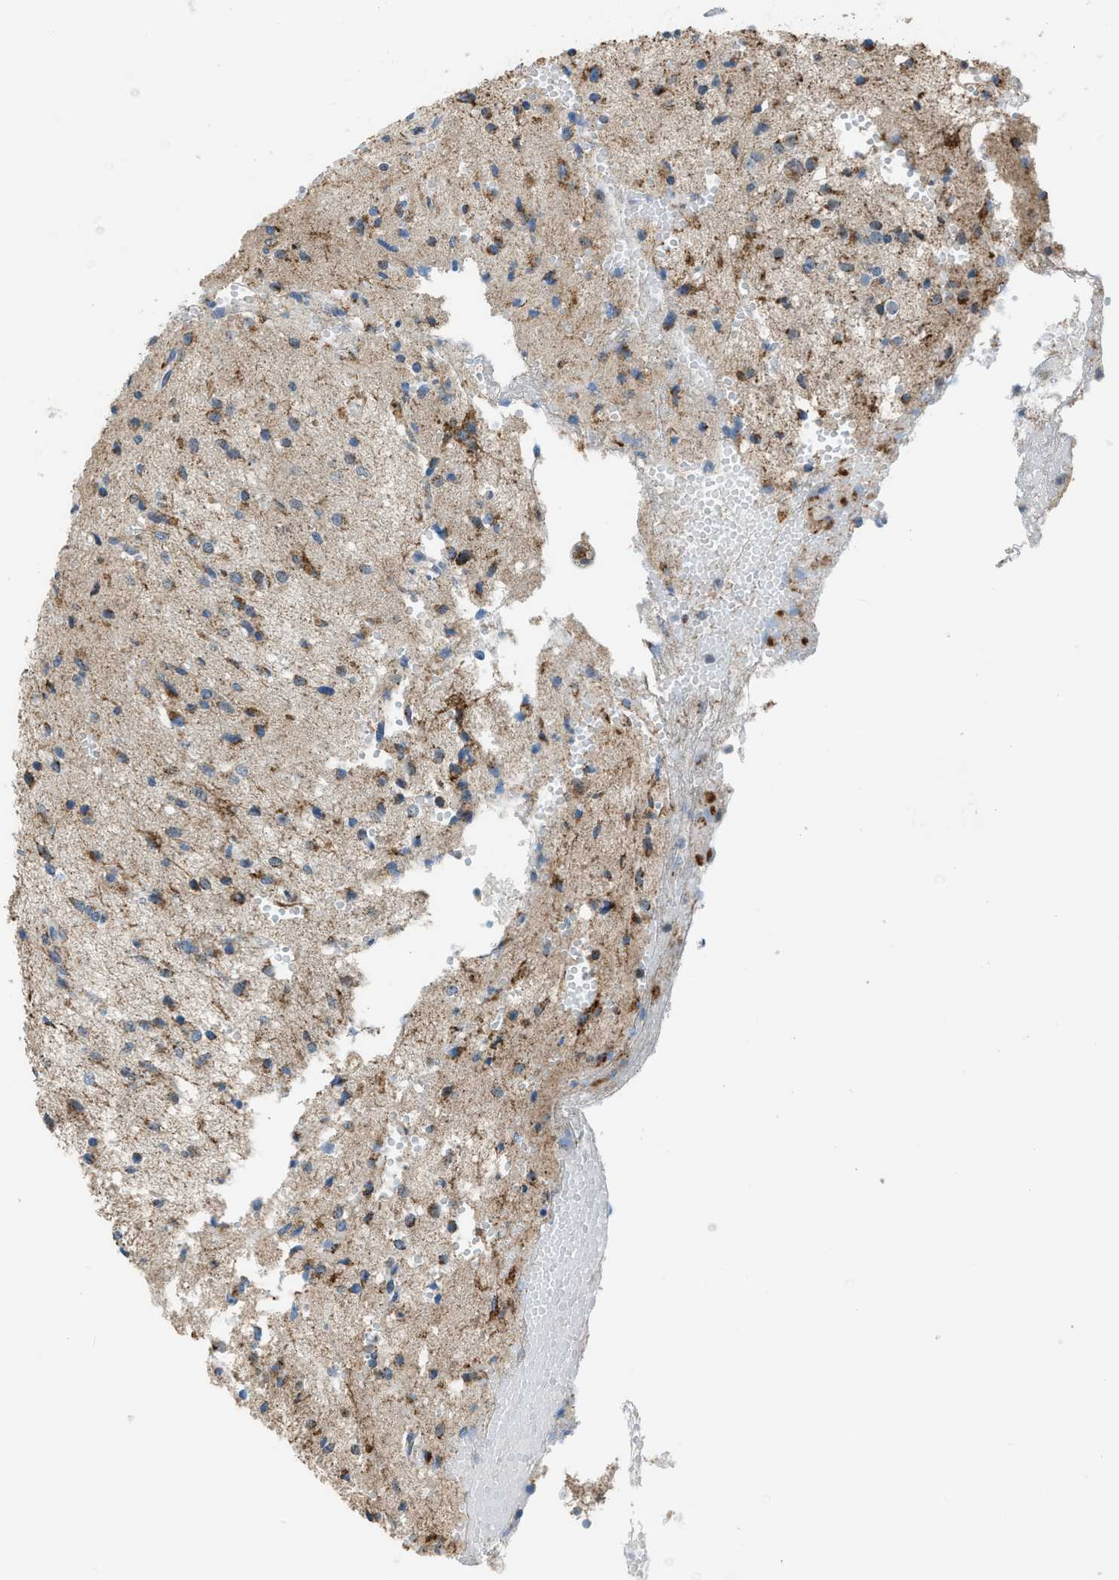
{"staining": {"intensity": "moderate", "quantity": ">75%", "location": "cytoplasmic/membranous"}, "tissue": "glioma", "cell_type": "Tumor cells", "image_type": "cancer", "snomed": [{"axis": "morphology", "description": "Glioma, malignant, High grade"}, {"axis": "topography", "description": "Brain"}], "caption": "A brown stain shows moderate cytoplasmic/membranous staining of a protein in malignant glioma (high-grade) tumor cells.", "gene": "SMIM20", "patient": {"sex": "female", "age": 59}}